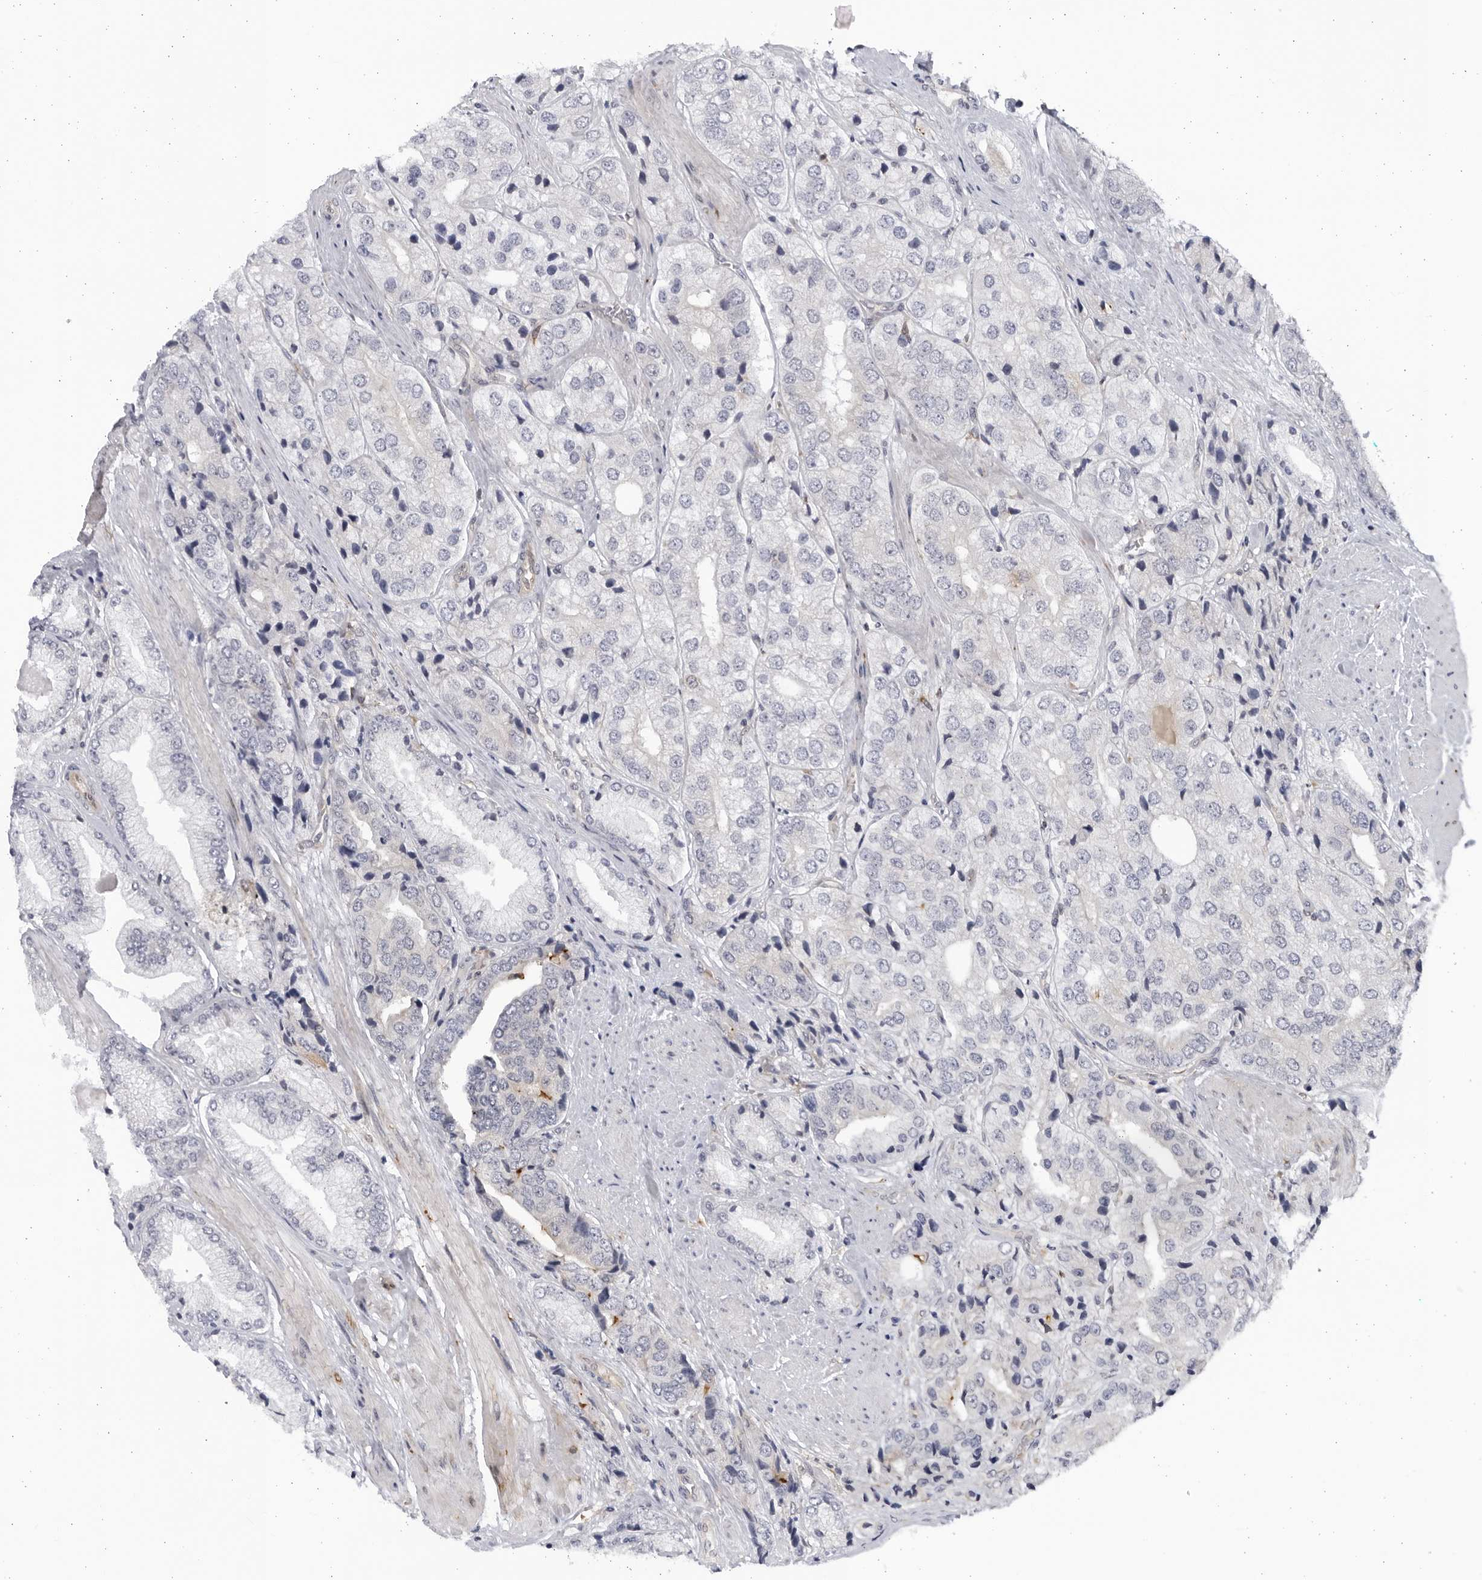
{"staining": {"intensity": "negative", "quantity": "none", "location": "none"}, "tissue": "prostate cancer", "cell_type": "Tumor cells", "image_type": "cancer", "snomed": [{"axis": "morphology", "description": "Adenocarcinoma, High grade"}, {"axis": "topography", "description": "Prostate"}], "caption": "Human prostate cancer stained for a protein using immunohistochemistry (IHC) displays no positivity in tumor cells.", "gene": "BMP2K", "patient": {"sex": "male", "age": 50}}